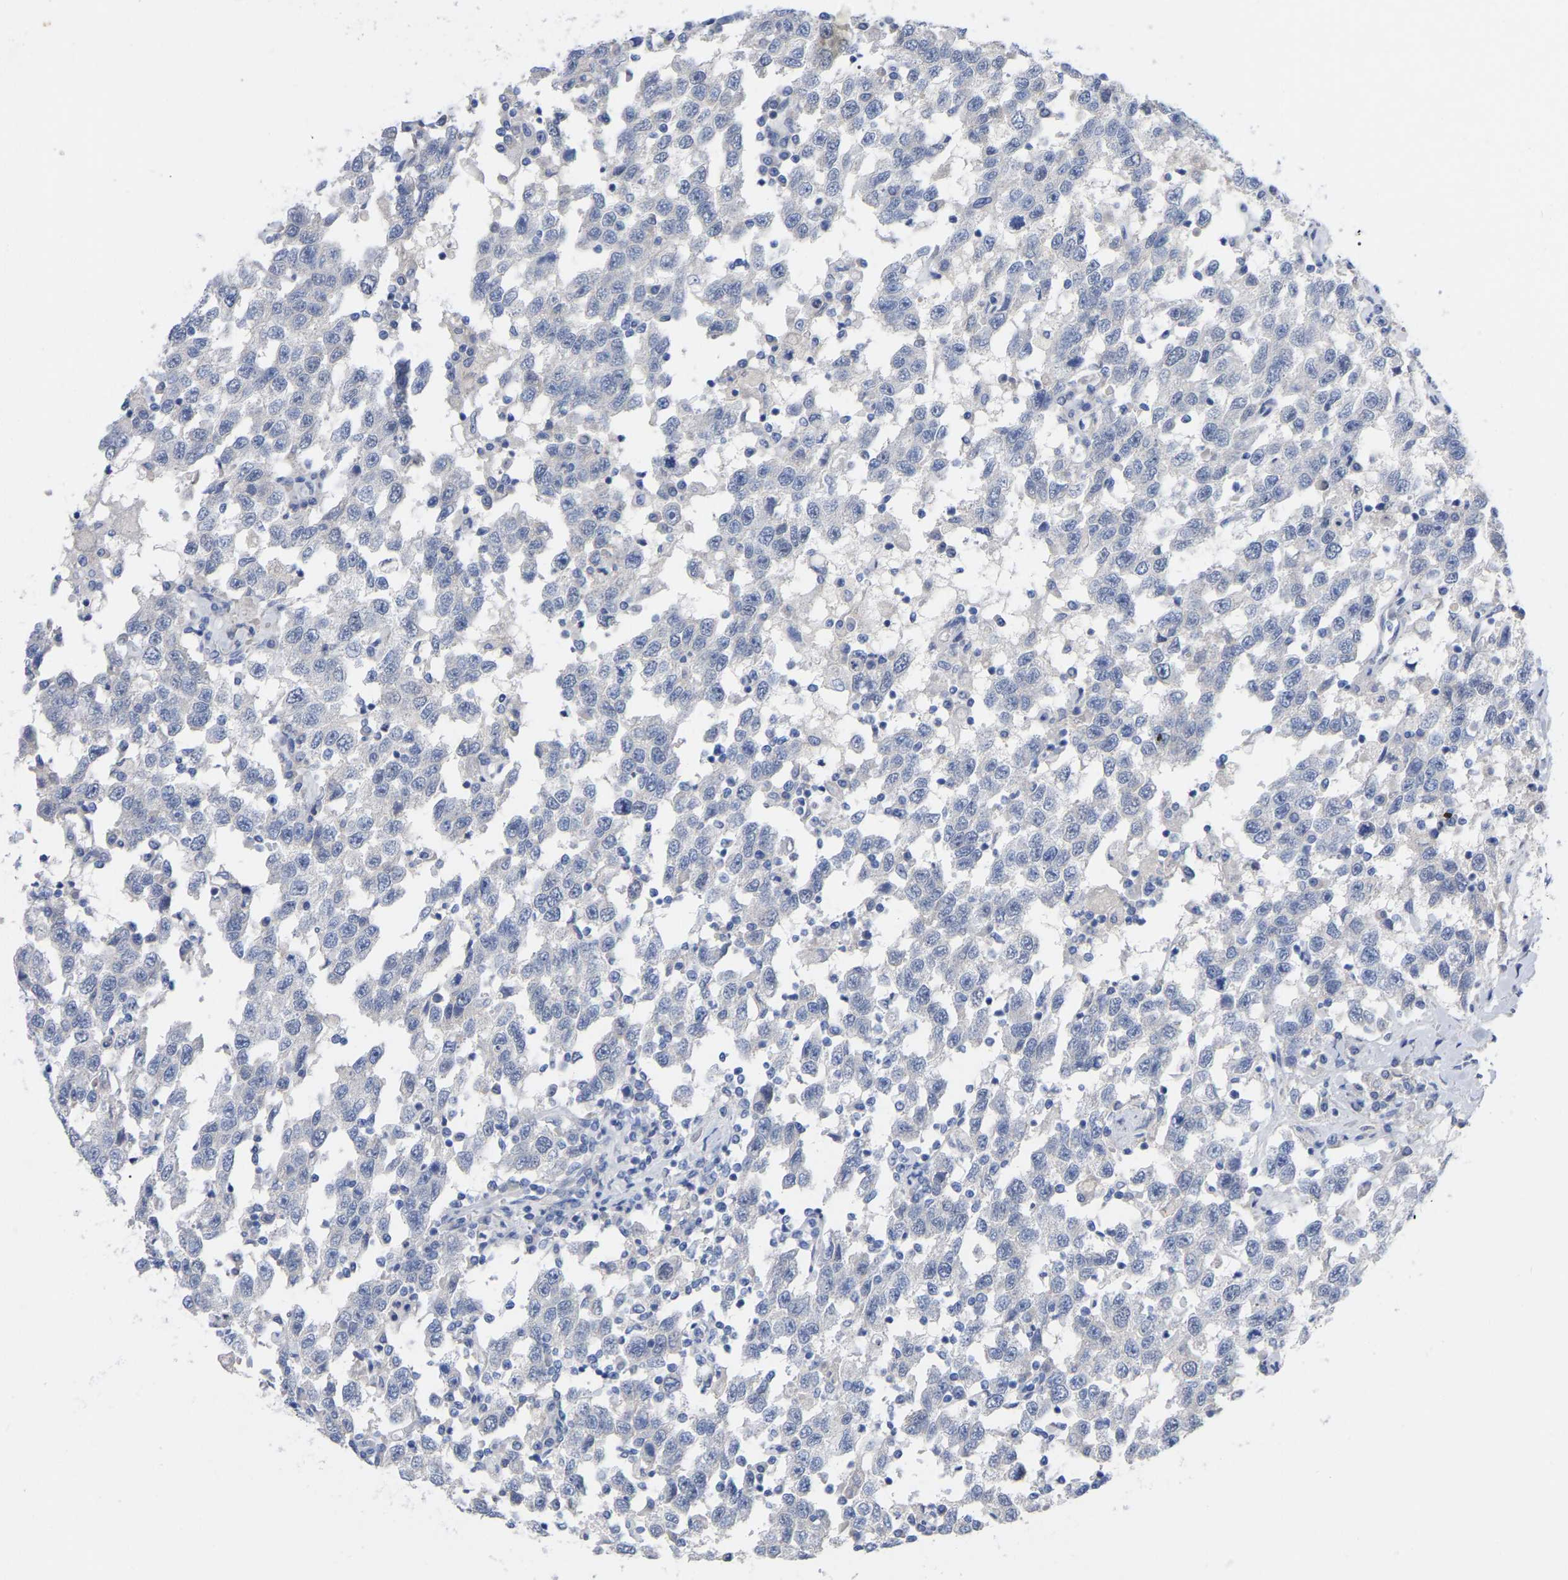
{"staining": {"intensity": "negative", "quantity": "none", "location": "none"}, "tissue": "testis cancer", "cell_type": "Tumor cells", "image_type": "cancer", "snomed": [{"axis": "morphology", "description": "Seminoma, NOS"}, {"axis": "topography", "description": "Testis"}], "caption": "This photomicrograph is of testis cancer (seminoma) stained with immunohistochemistry (IHC) to label a protein in brown with the nuclei are counter-stained blue. There is no staining in tumor cells. (Immunohistochemistry, brightfield microscopy, high magnification).", "gene": "HAPLN1", "patient": {"sex": "male", "age": 41}}